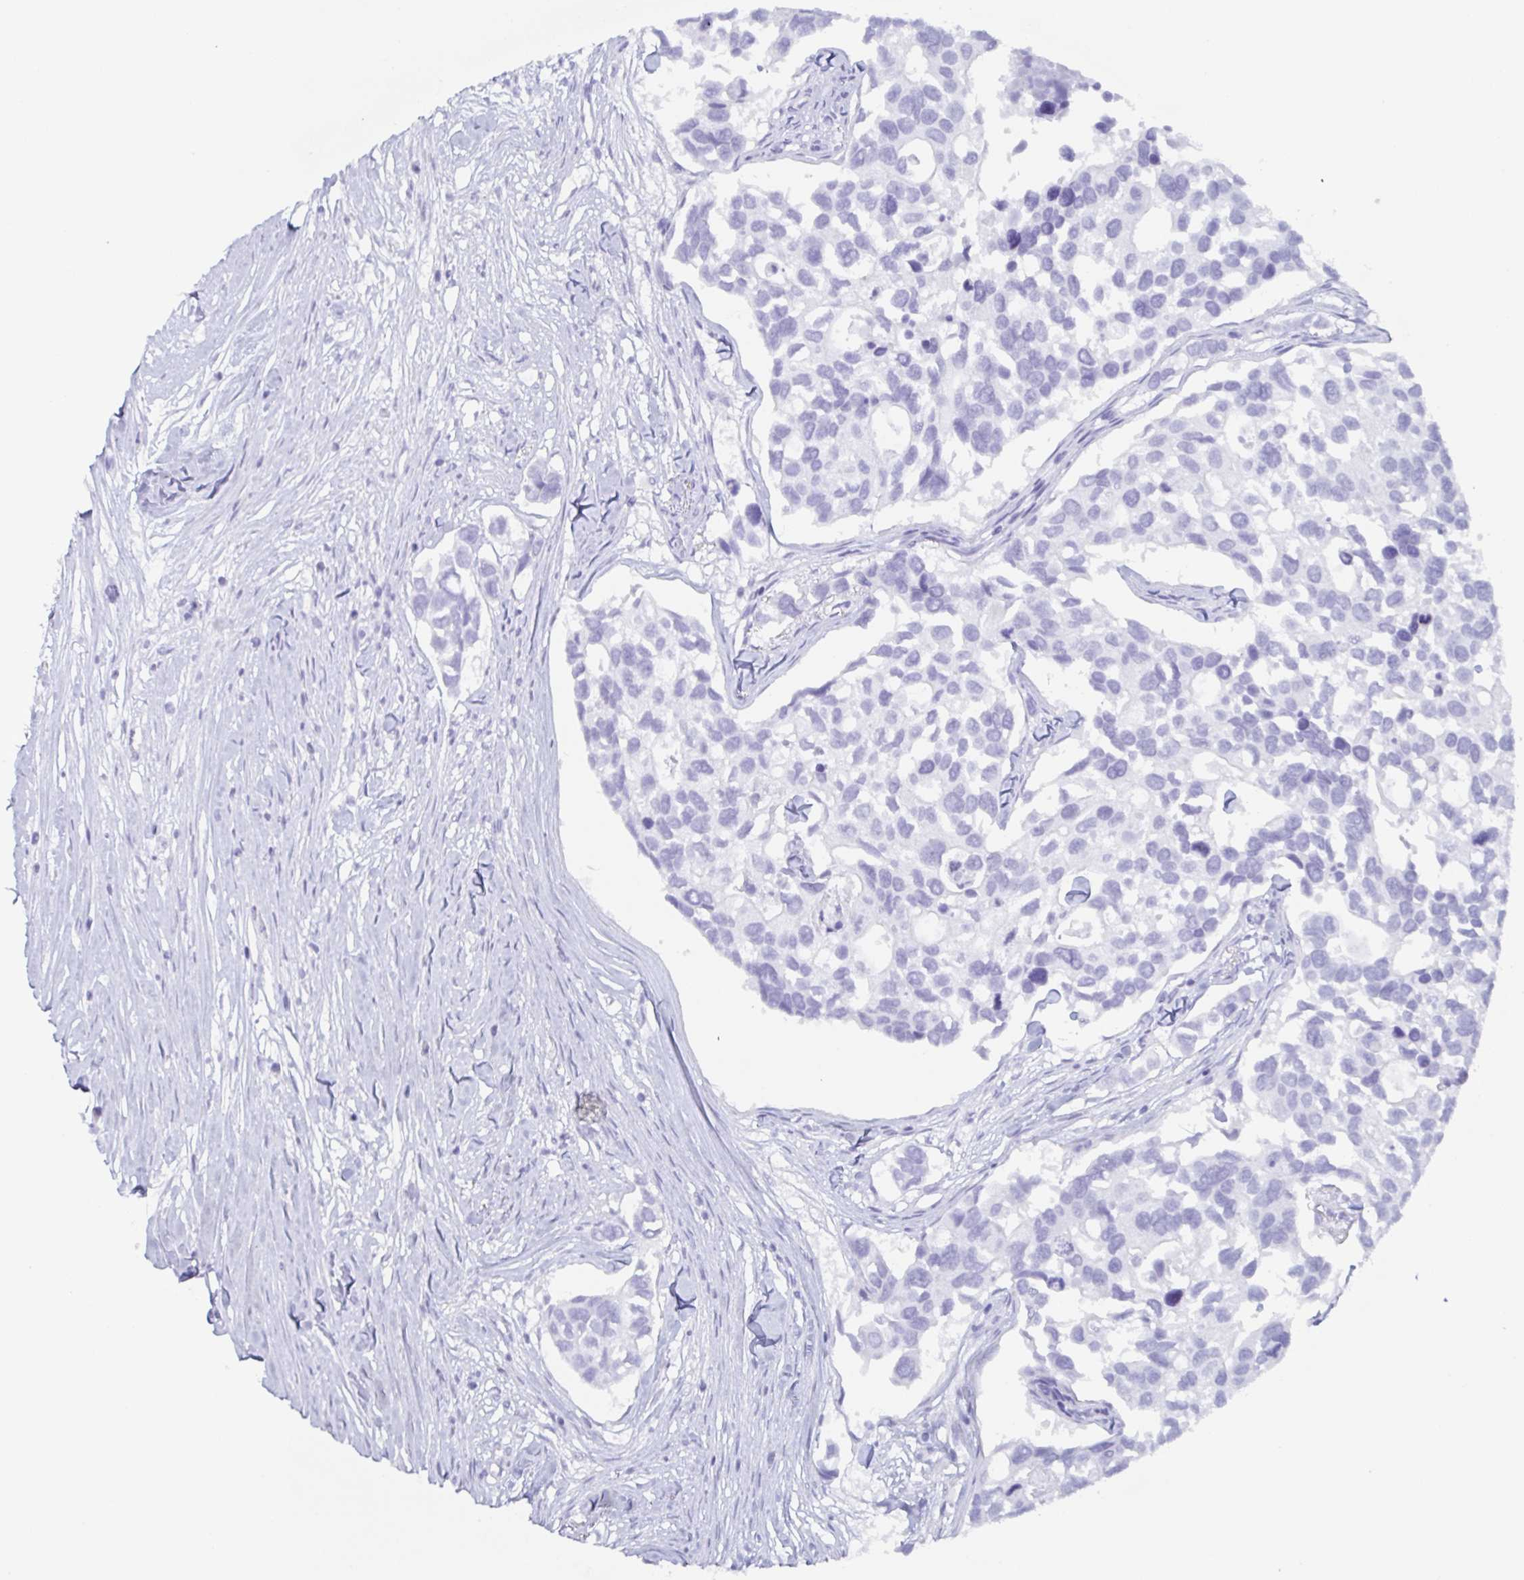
{"staining": {"intensity": "negative", "quantity": "none", "location": "none"}, "tissue": "breast cancer", "cell_type": "Tumor cells", "image_type": "cancer", "snomed": [{"axis": "morphology", "description": "Duct carcinoma"}, {"axis": "topography", "description": "Breast"}], "caption": "An IHC image of breast cancer is shown. There is no staining in tumor cells of breast cancer.", "gene": "POU2F3", "patient": {"sex": "female", "age": 83}}